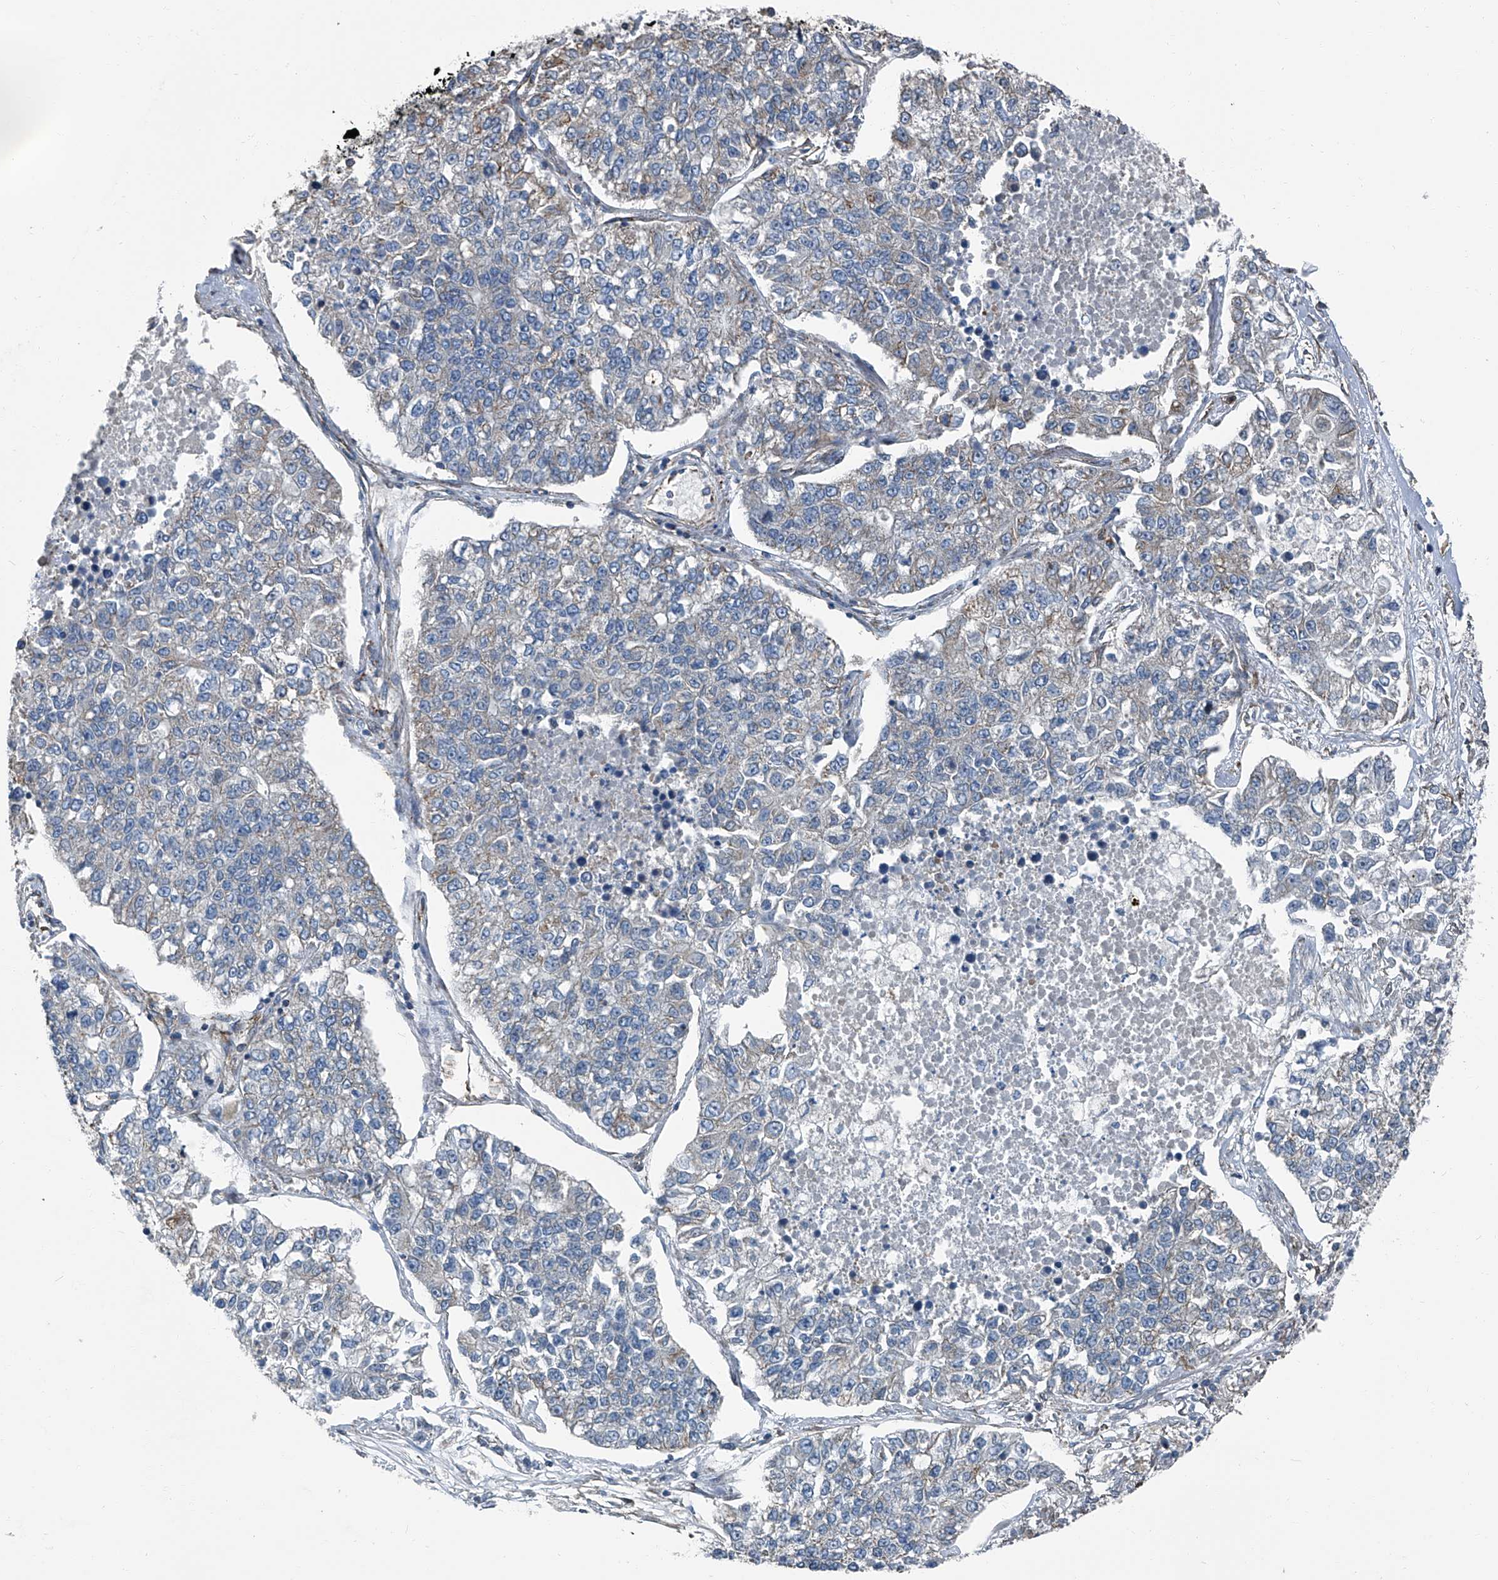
{"staining": {"intensity": "negative", "quantity": "none", "location": "none"}, "tissue": "lung cancer", "cell_type": "Tumor cells", "image_type": "cancer", "snomed": [{"axis": "morphology", "description": "Adenocarcinoma, NOS"}, {"axis": "topography", "description": "Lung"}], "caption": "The immunohistochemistry histopathology image has no significant expression in tumor cells of lung cancer (adenocarcinoma) tissue.", "gene": "SEPTIN7", "patient": {"sex": "male", "age": 49}}